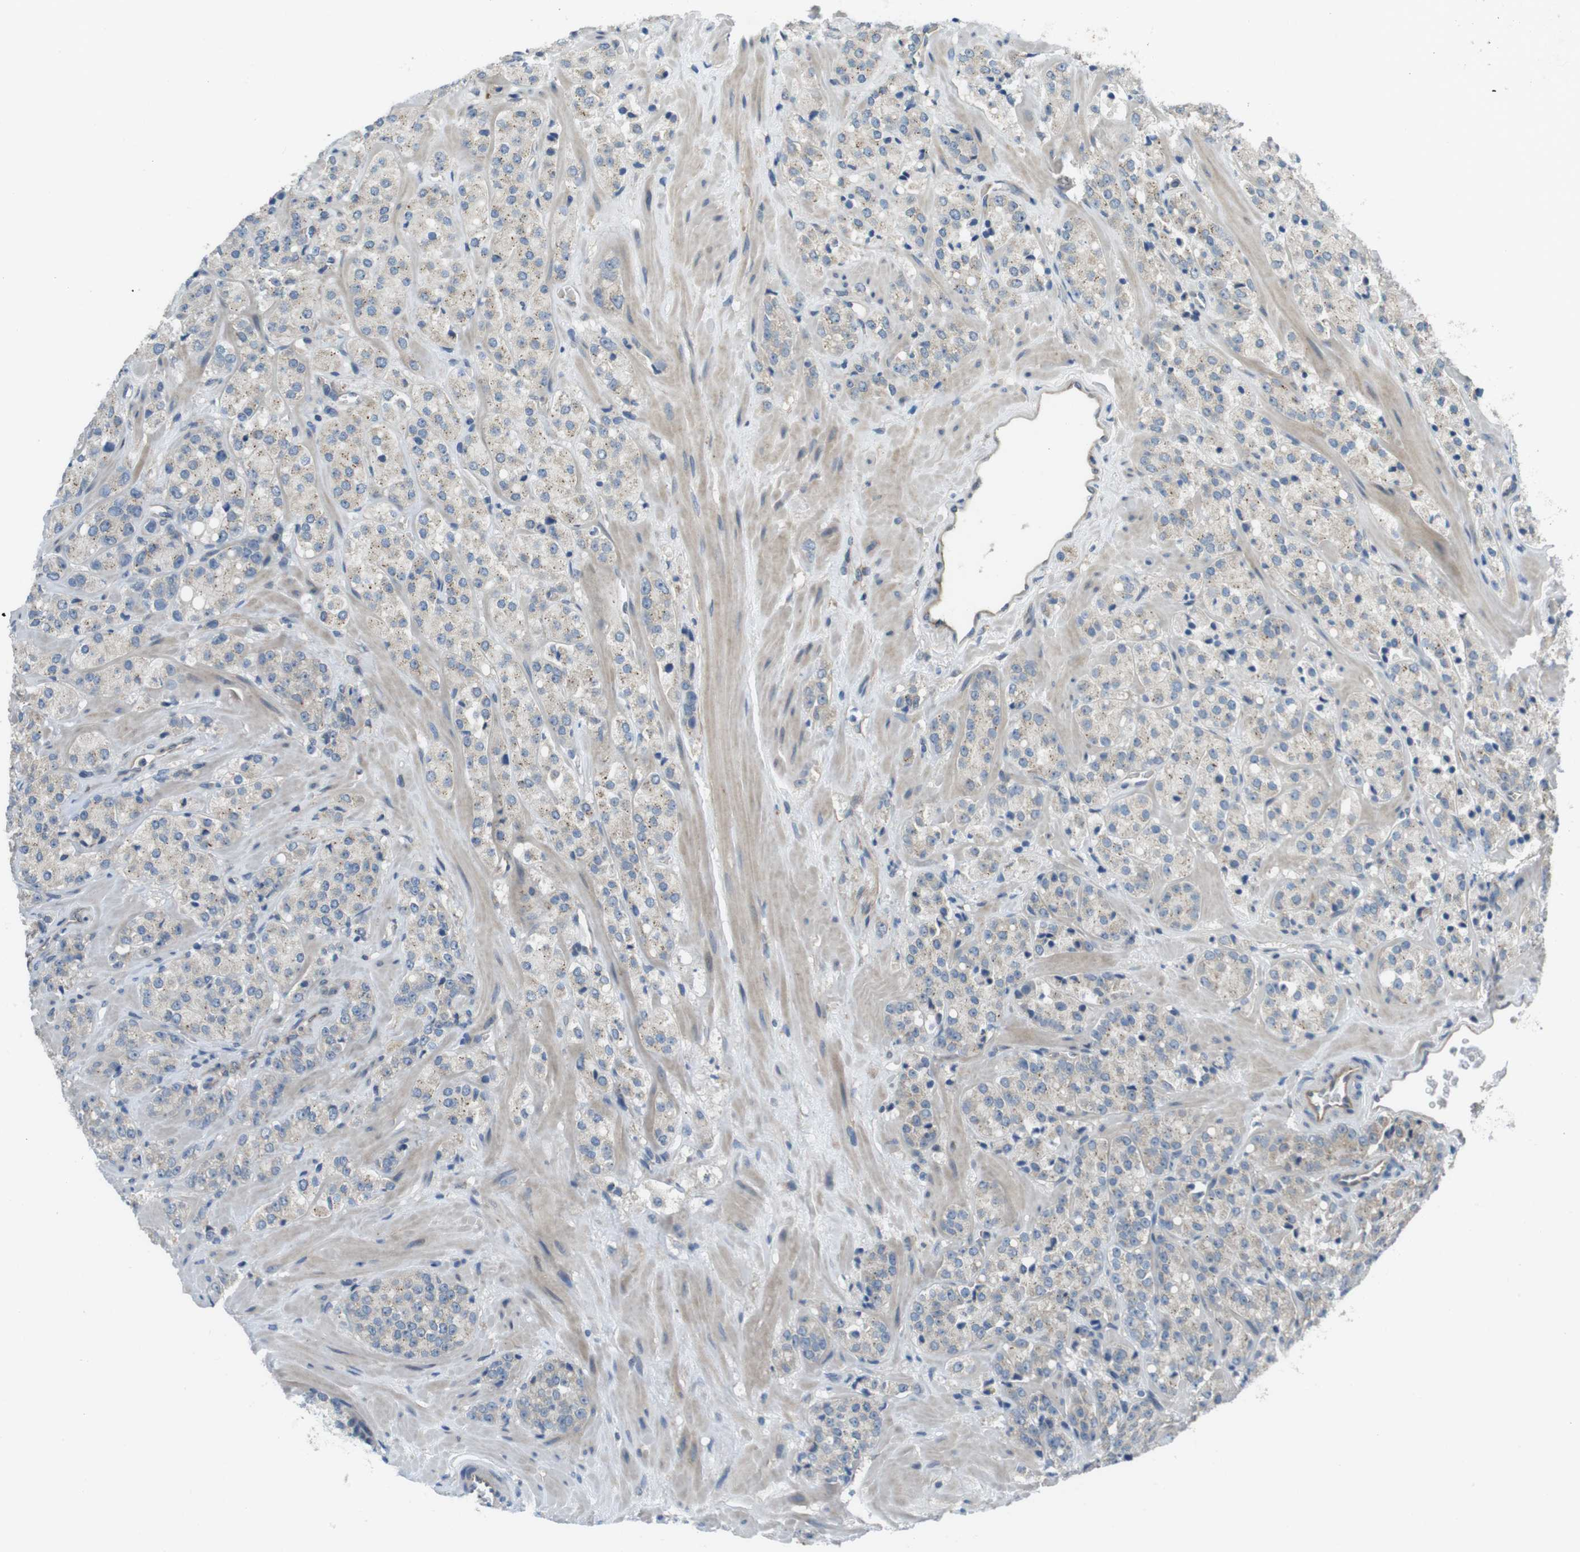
{"staining": {"intensity": "negative", "quantity": "none", "location": "none"}, "tissue": "prostate cancer", "cell_type": "Tumor cells", "image_type": "cancer", "snomed": [{"axis": "morphology", "description": "Adenocarcinoma, High grade"}, {"axis": "topography", "description": "Prostate"}], "caption": "The histopathology image reveals no significant staining in tumor cells of high-grade adenocarcinoma (prostate).", "gene": "ABHD15", "patient": {"sex": "male", "age": 64}}